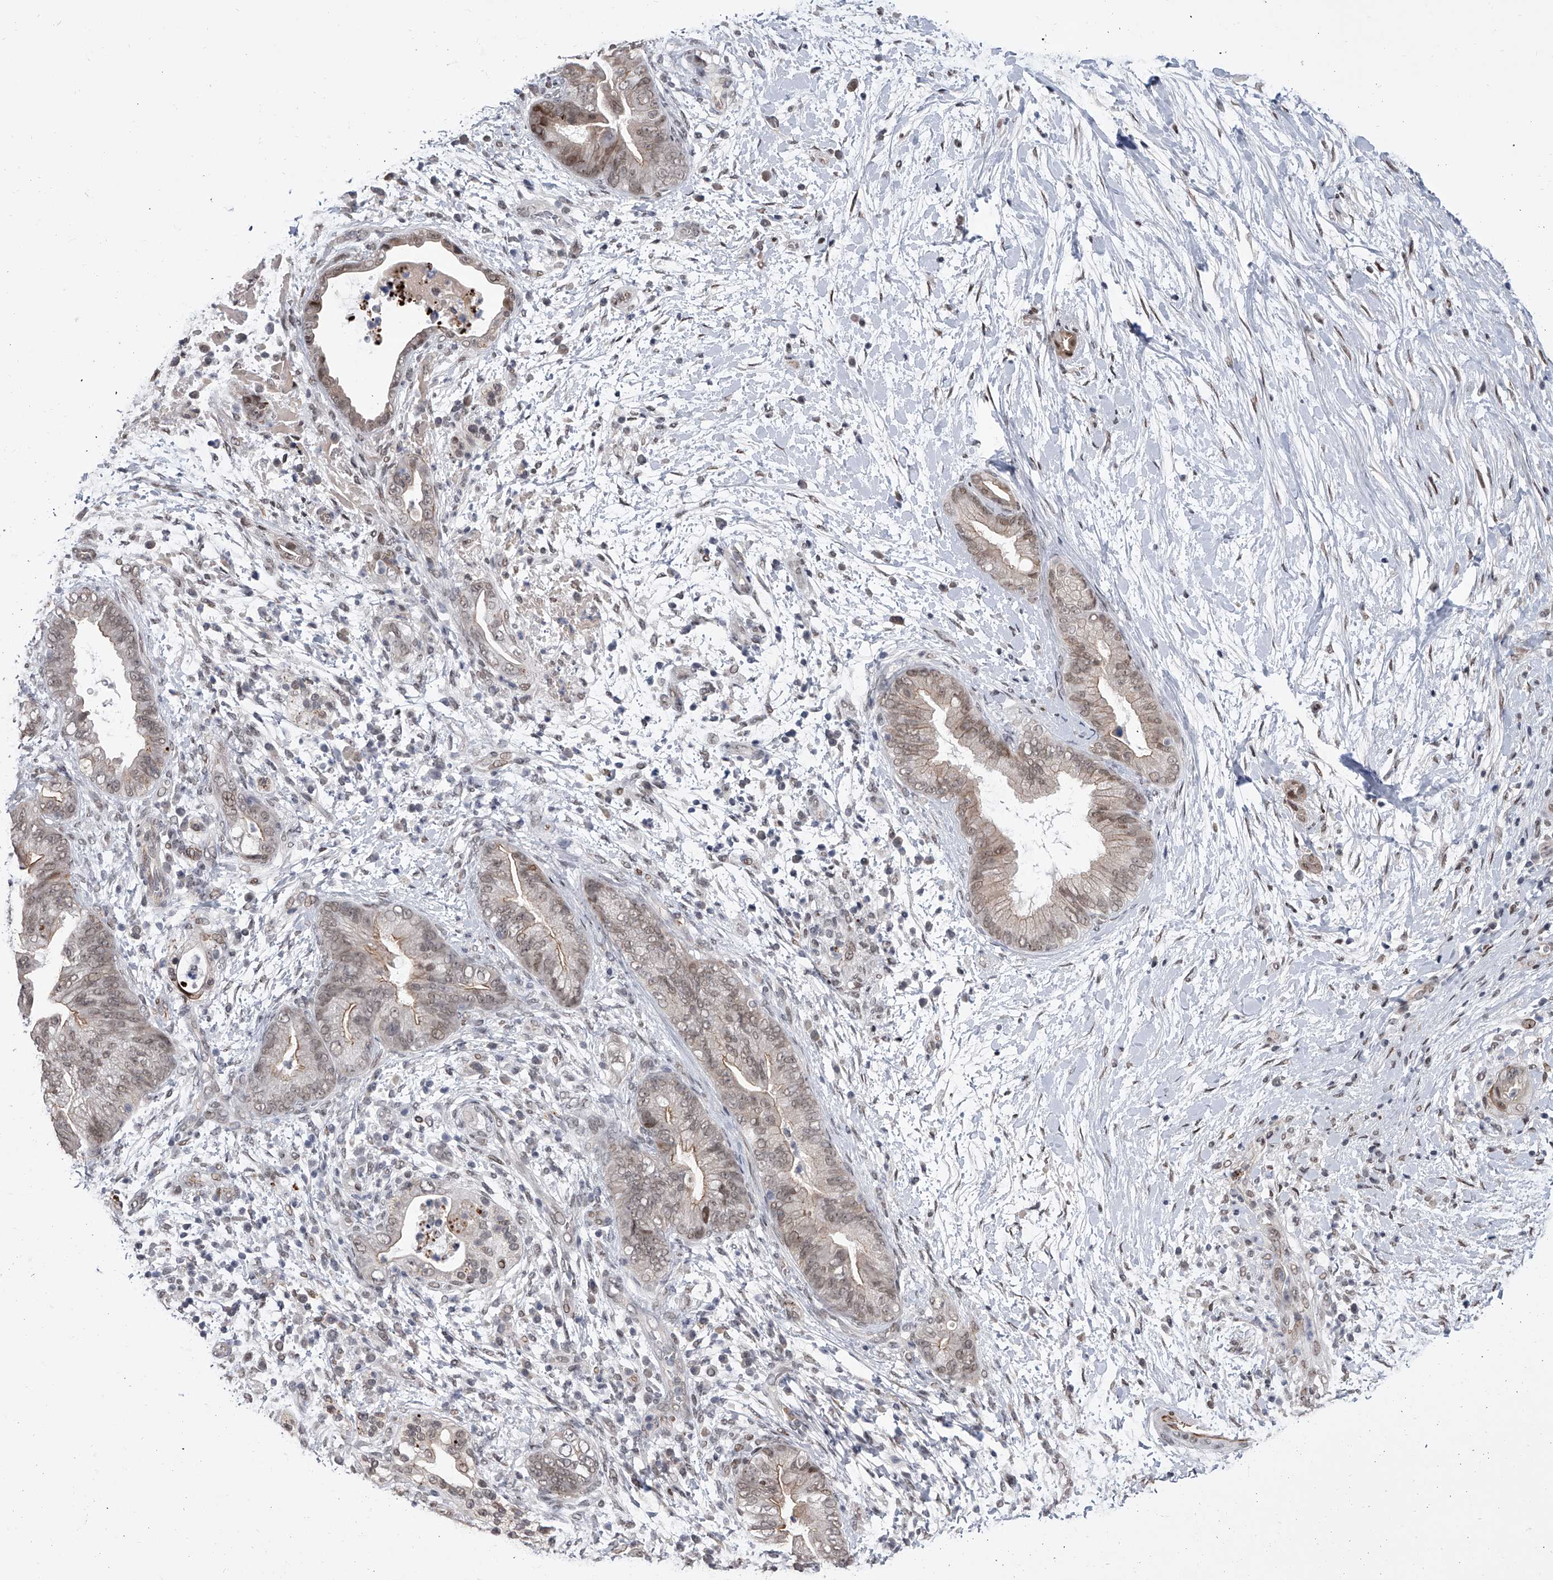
{"staining": {"intensity": "weak", "quantity": "25%-75%", "location": "cytoplasmic/membranous,nuclear"}, "tissue": "pancreatic cancer", "cell_type": "Tumor cells", "image_type": "cancer", "snomed": [{"axis": "morphology", "description": "Adenocarcinoma, NOS"}, {"axis": "topography", "description": "Pancreas"}], "caption": "Adenocarcinoma (pancreatic) stained with DAB (3,3'-diaminobenzidine) IHC shows low levels of weak cytoplasmic/membranous and nuclear staining in about 25%-75% of tumor cells.", "gene": "ZNF426", "patient": {"sex": "male", "age": 75}}